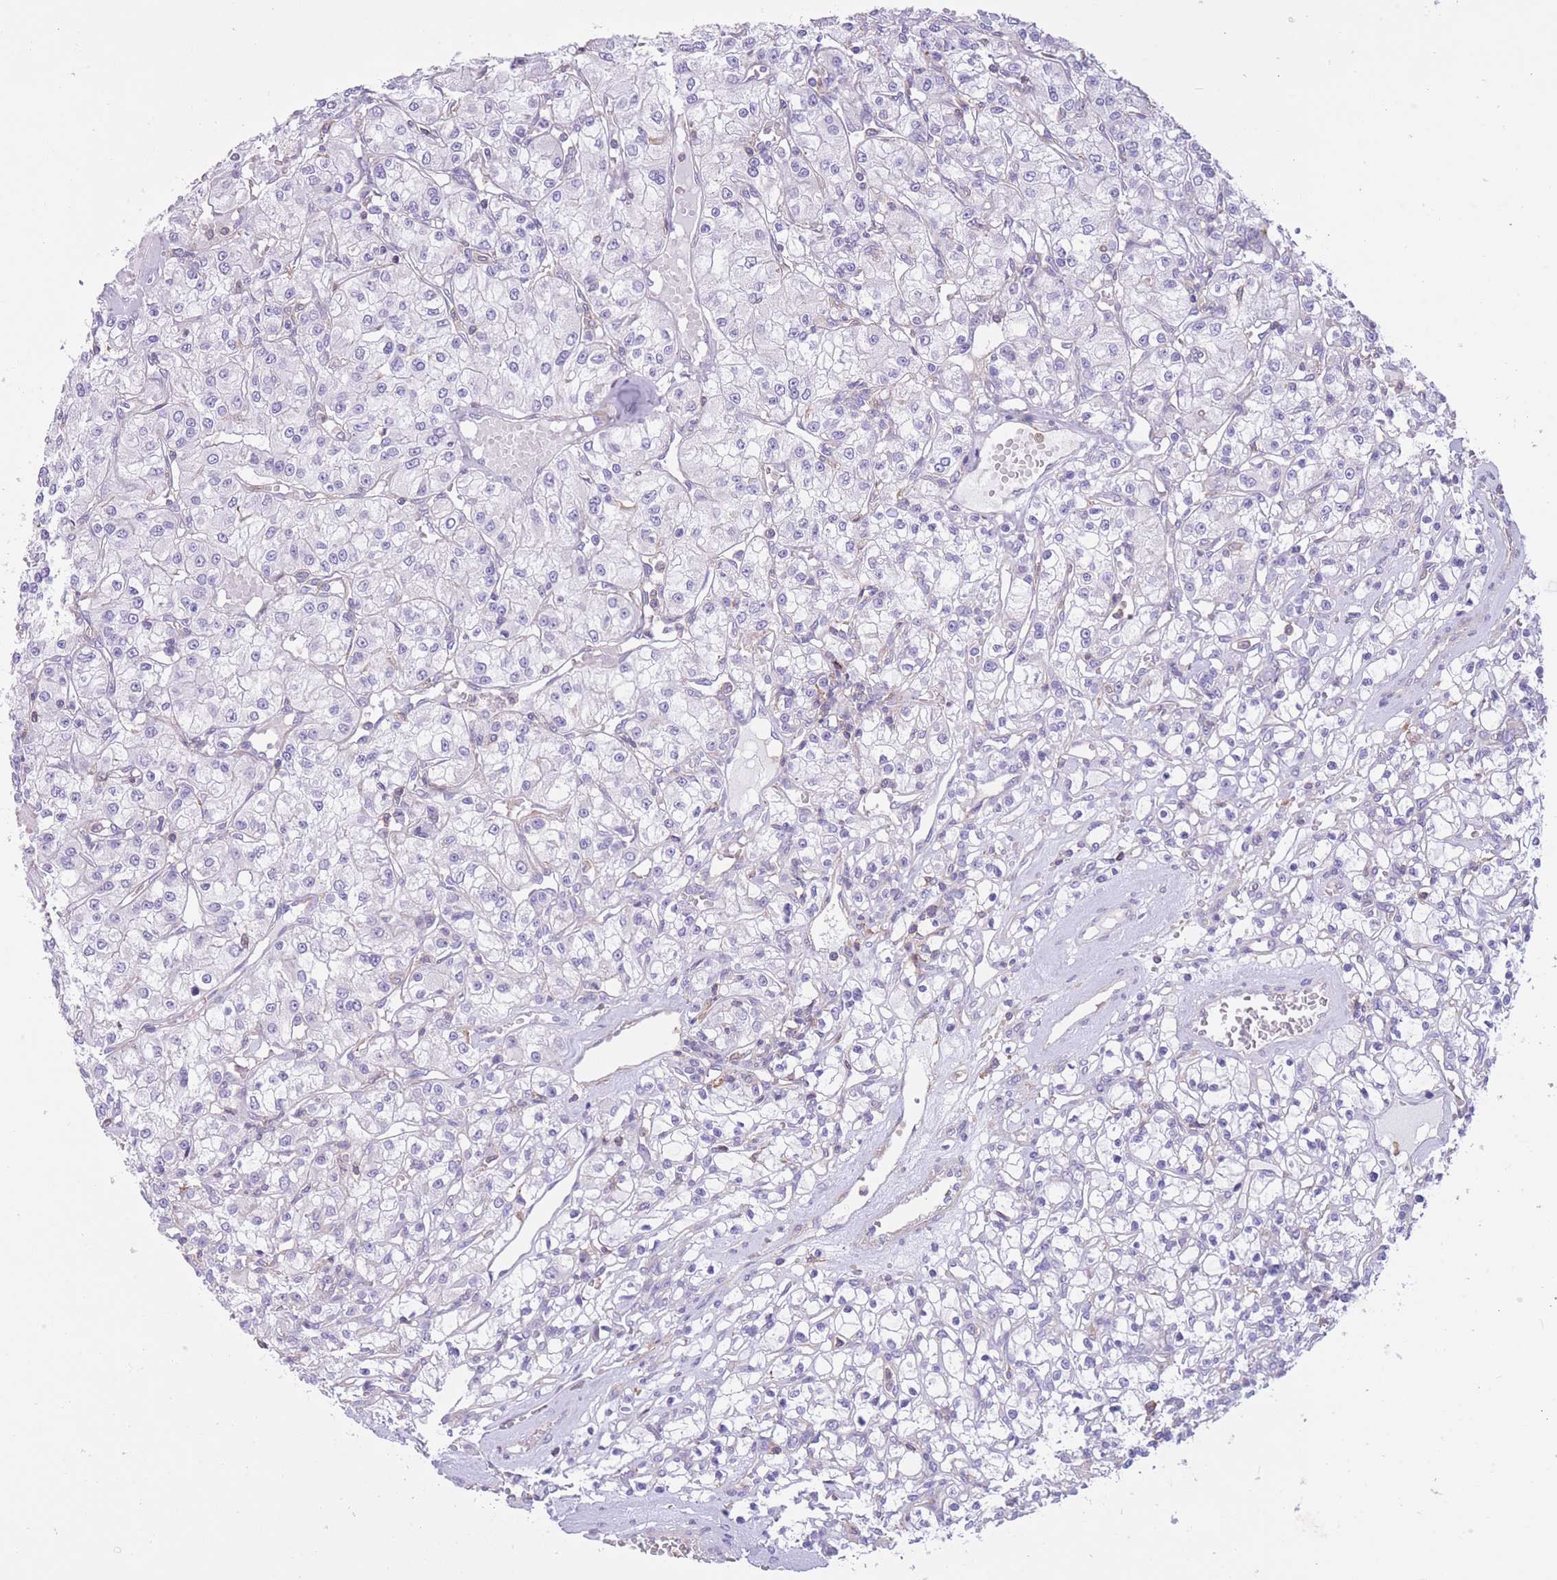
{"staining": {"intensity": "negative", "quantity": "none", "location": "none"}, "tissue": "renal cancer", "cell_type": "Tumor cells", "image_type": "cancer", "snomed": [{"axis": "morphology", "description": "Adenocarcinoma, NOS"}, {"axis": "topography", "description": "Kidney"}], "caption": "Immunohistochemical staining of adenocarcinoma (renal) reveals no significant expression in tumor cells.", "gene": "PDHA1", "patient": {"sex": "female", "age": 59}}